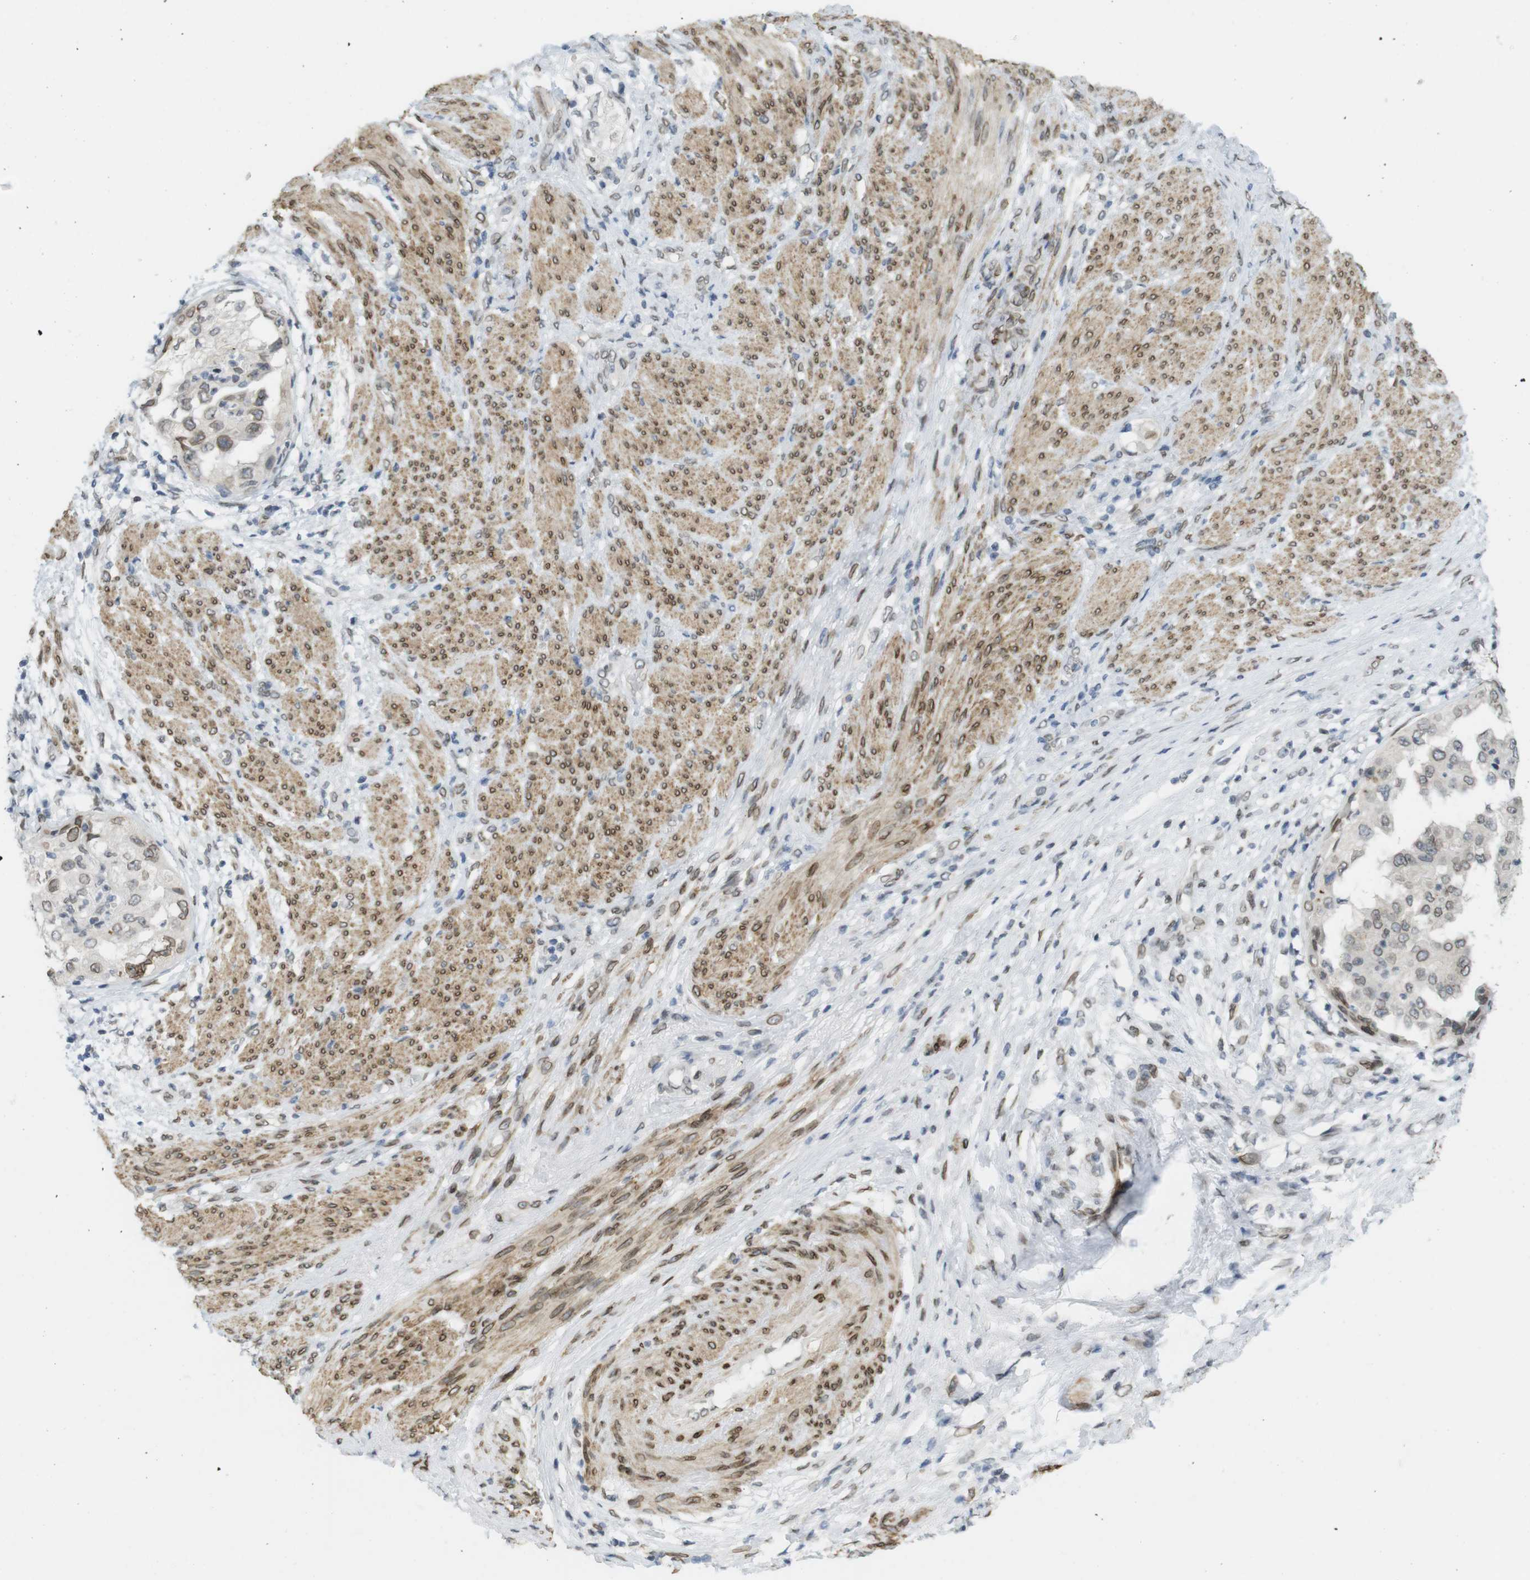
{"staining": {"intensity": "weak", "quantity": "25%-75%", "location": "cytoplasmic/membranous,nuclear"}, "tissue": "endometrial cancer", "cell_type": "Tumor cells", "image_type": "cancer", "snomed": [{"axis": "morphology", "description": "Adenocarcinoma, NOS"}, {"axis": "topography", "description": "Endometrium"}], "caption": "Human adenocarcinoma (endometrial) stained with a protein marker exhibits weak staining in tumor cells.", "gene": "ARL6IP6", "patient": {"sex": "female", "age": 85}}